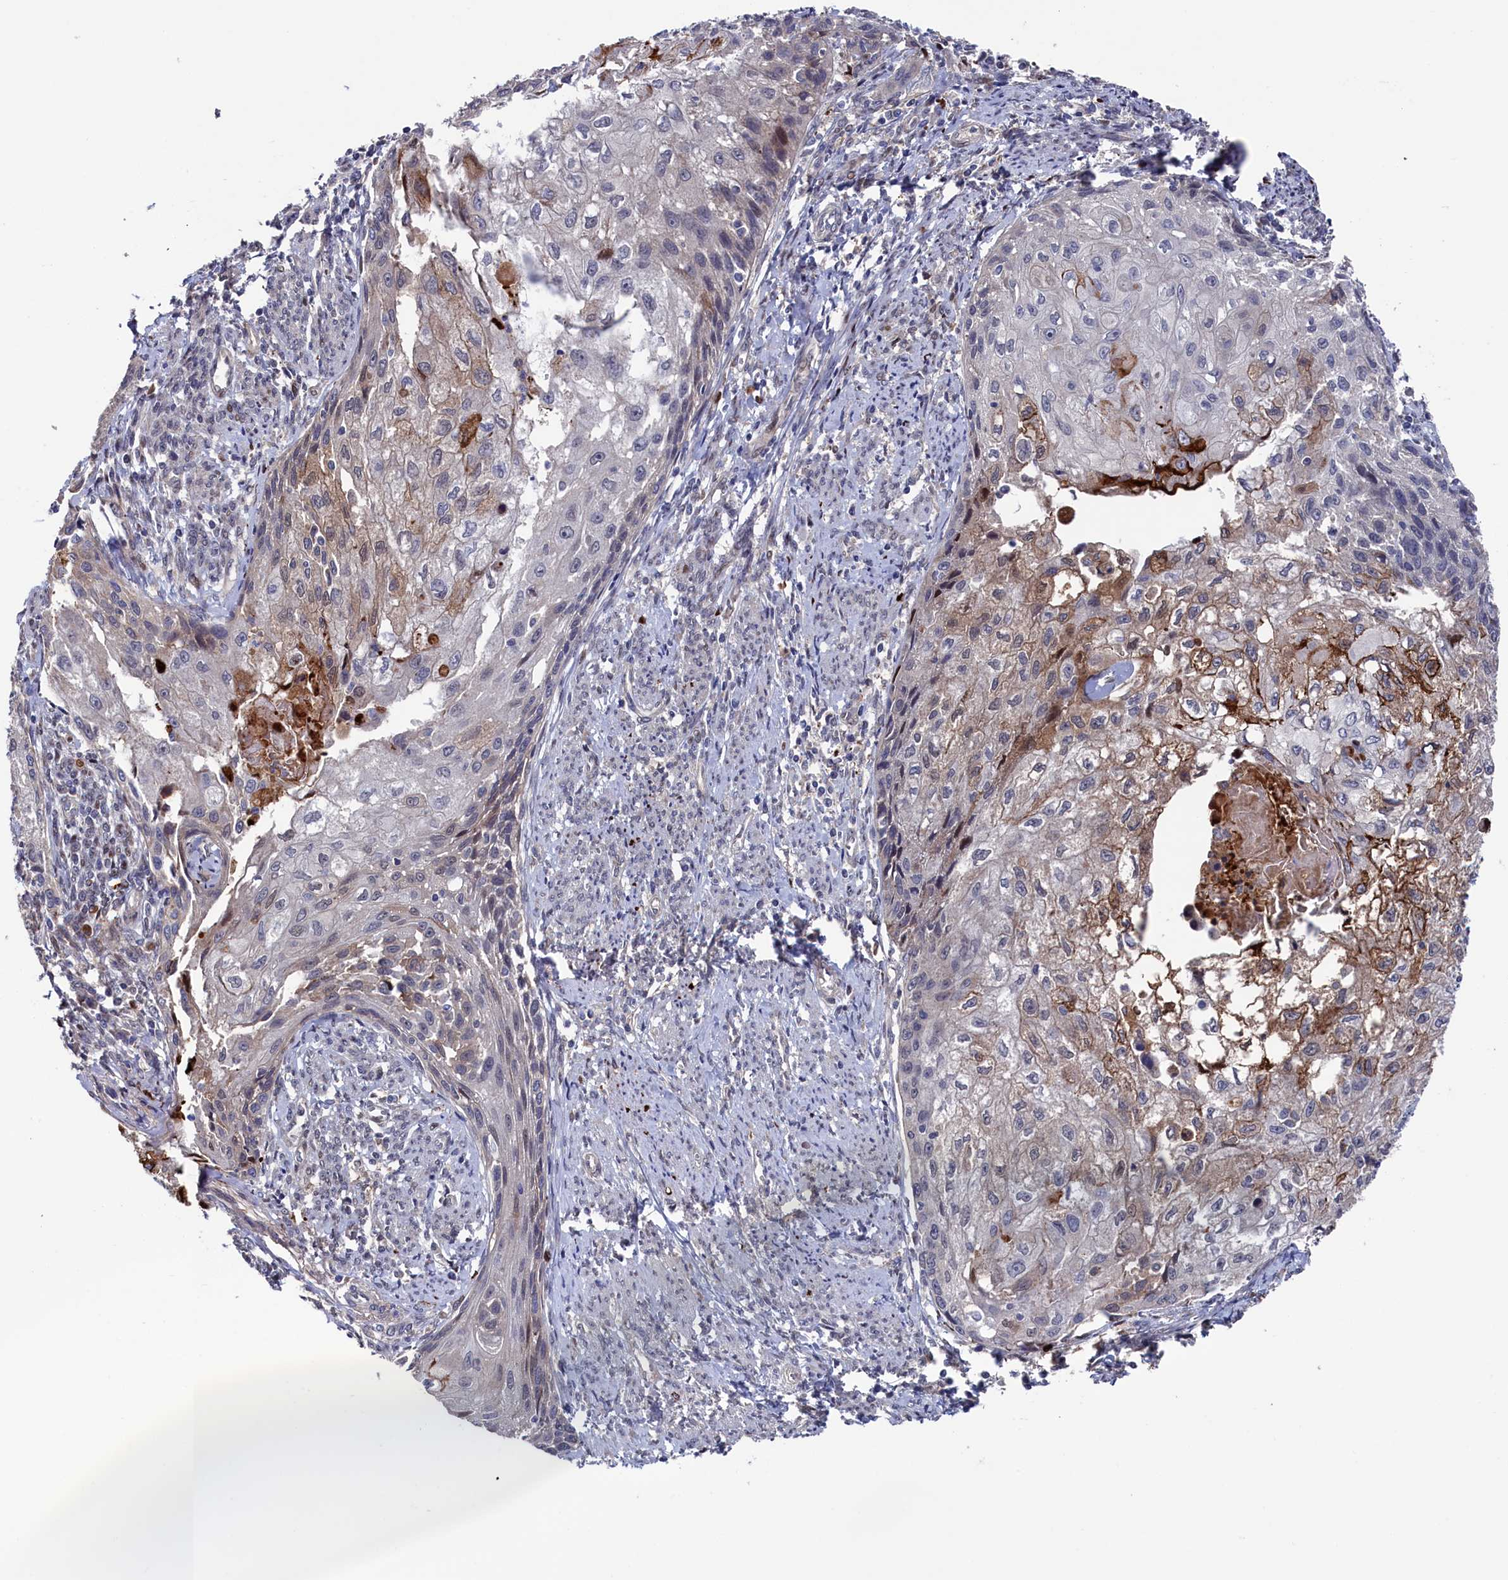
{"staining": {"intensity": "moderate", "quantity": "<25%", "location": "cytoplasmic/membranous"}, "tissue": "cervical cancer", "cell_type": "Tumor cells", "image_type": "cancer", "snomed": [{"axis": "morphology", "description": "Squamous cell carcinoma, NOS"}, {"axis": "topography", "description": "Cervix"}], "caption": "Brown immunohistochemical staining in human squamous cell carcinoma (cervical) demonstrates moderate cytoplasmic/membranous expression in approximately <25% of tumor cells. Ihc stains the protein in brown and the nuclei are stained blue.", "gene": "ZNF891", "patient": {"sex": "female", "age": 67}}